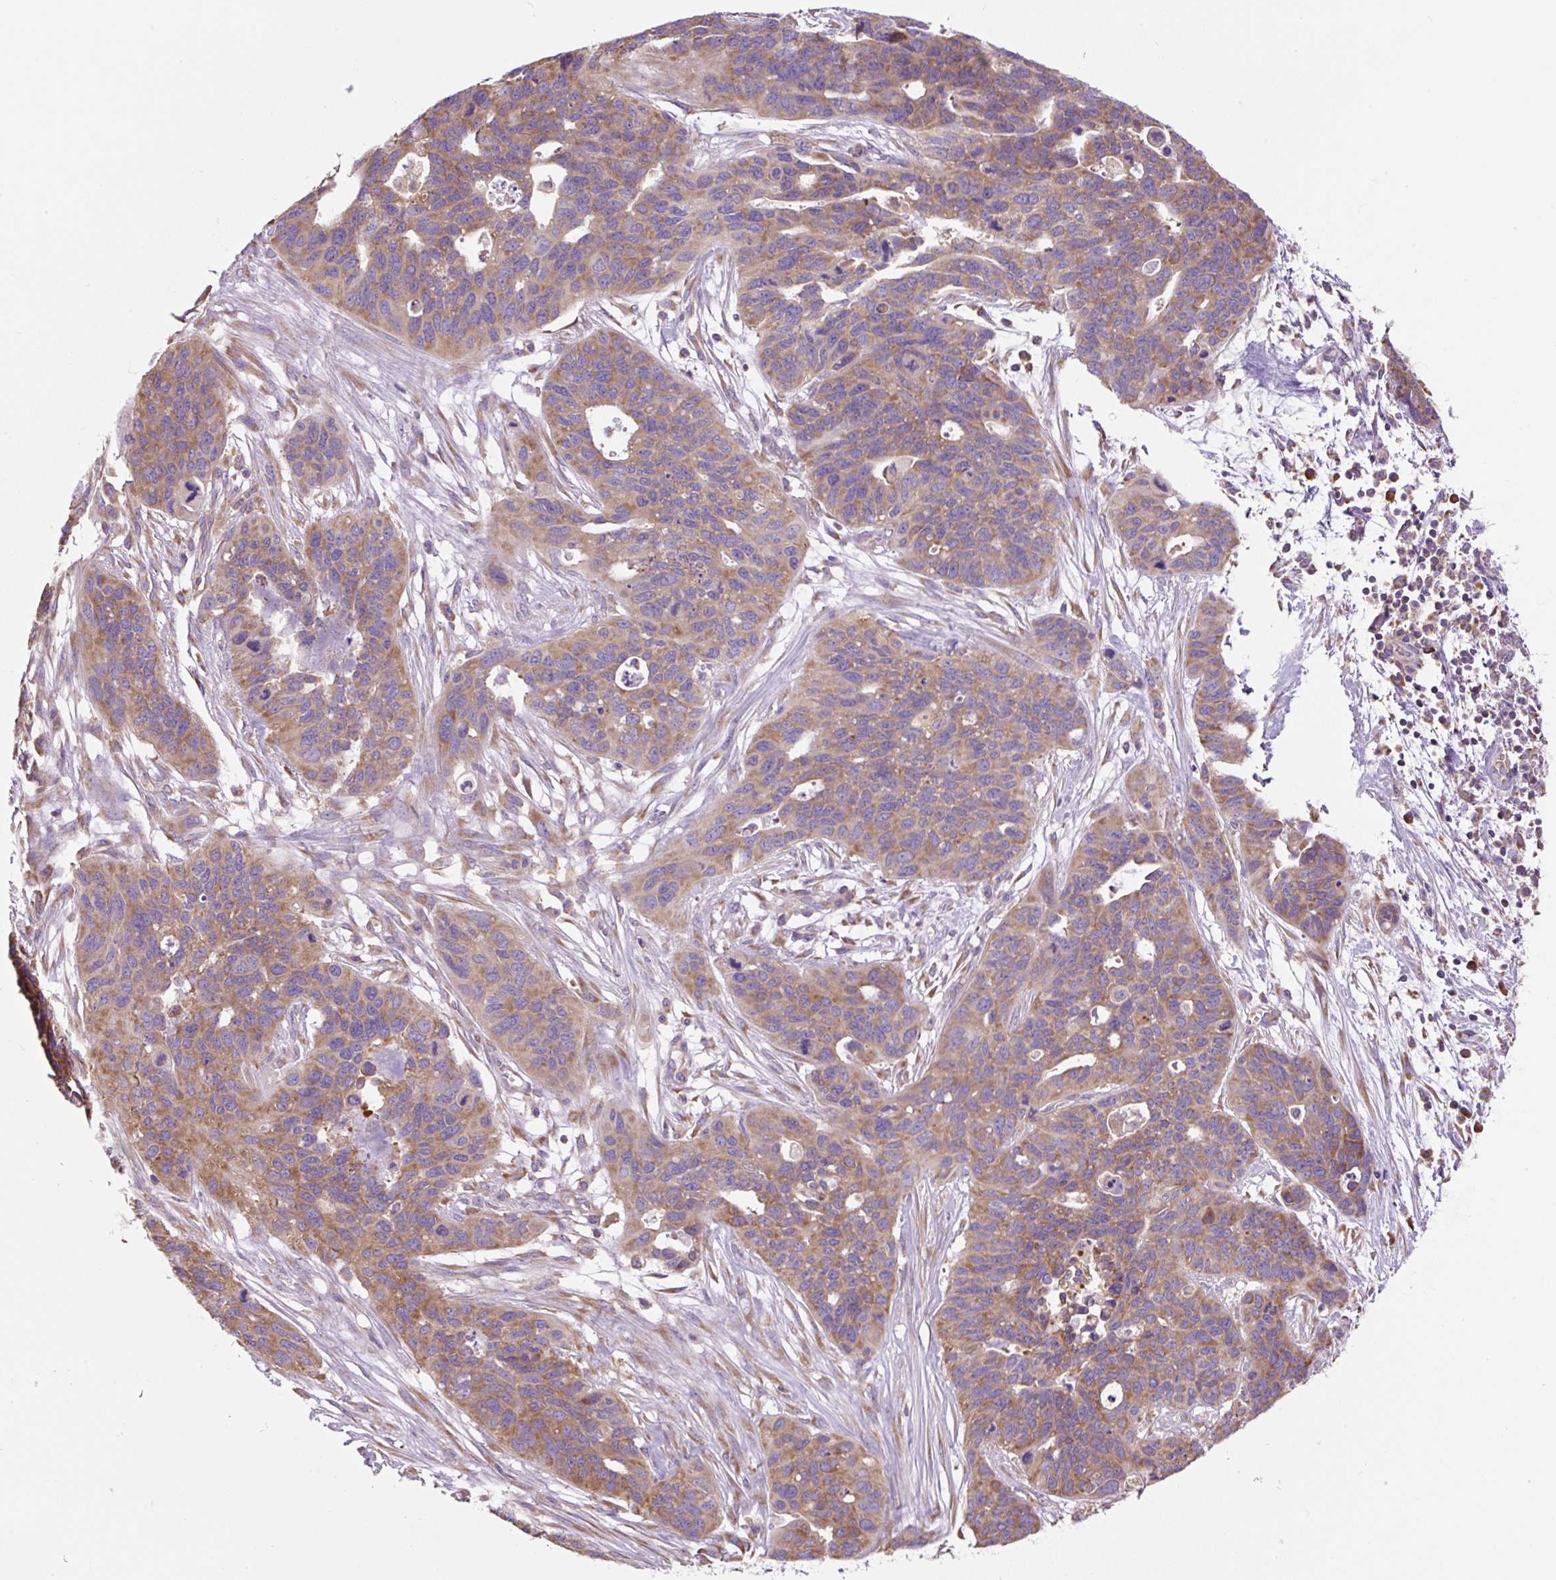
{"staining": {"intensity": "moderate", "quantity": ">75%", "location": "cytoplasmic/membranous"}, "tissue": "ovarian cancer", "cell_type": "Tumor cells", "image_type": "cancer", "snomed": [{"axis": "morphology", "description": "Cystadenocarcinoma, serous, NOS"}, {"axis": "topography", "description": "Ovary"}], "caption": "This is an image of immunohistochemistry (IHC) staining of ovarian serous cystadenocarcinoma, which shows moderate positivity in the cytoplasmic/membranous of tumor cells.", "gene": "RPS23", "patient": {"sex": "female", "age": 64}}